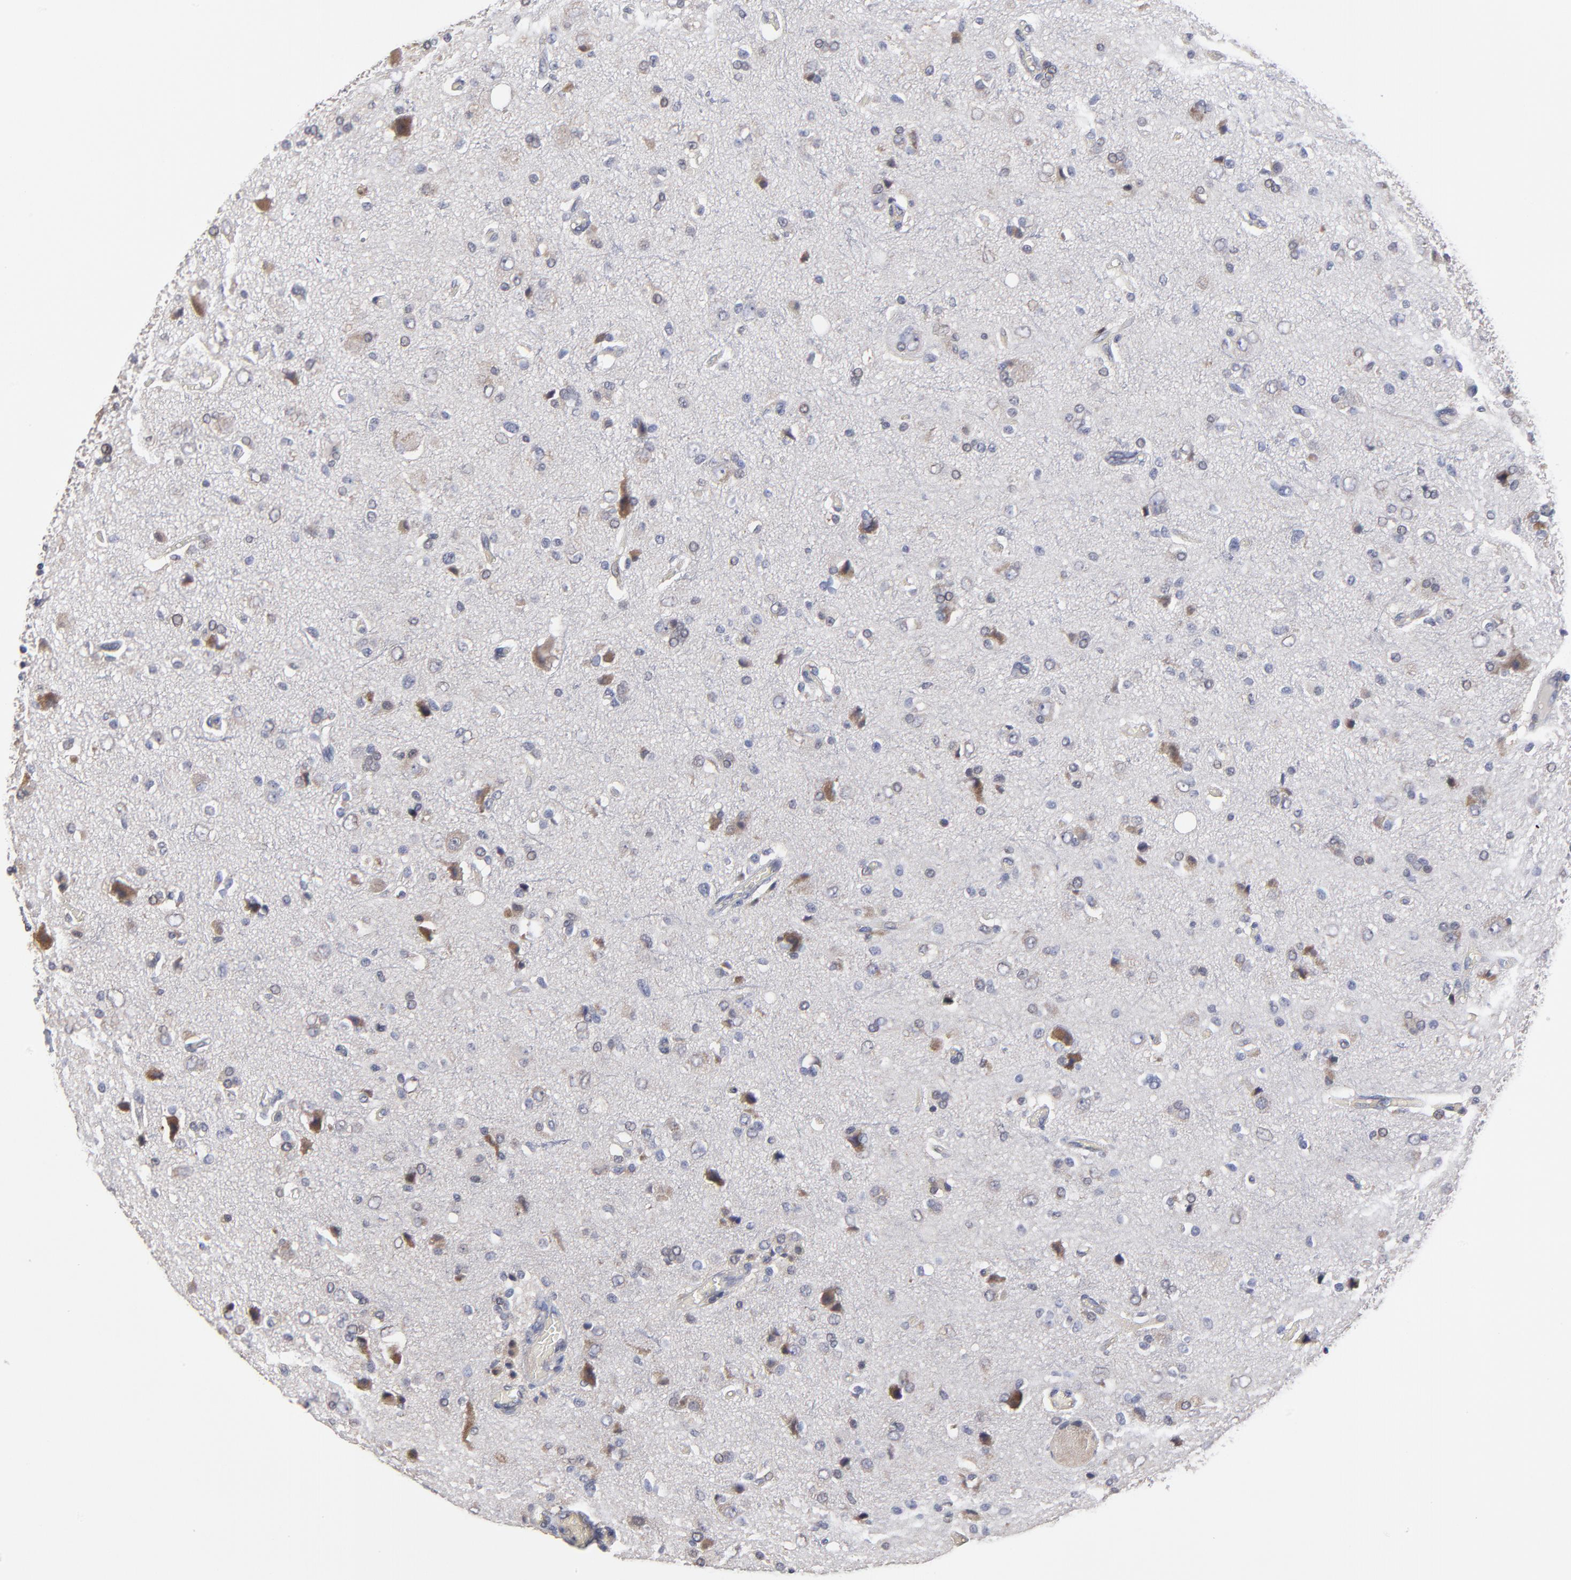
{"staining": {"intensity": "moderate", "quantity": "<25%", "location": "cytoplasmic/membranous"}, "tissue": "glioma", "cell_type": "Tumor cells", "image_type": "cancer", "snomed": [{"axis": "morphology", "description": "Glioma, malignant, High grade"}, {"axis": "topography", "description": "Brain"}], "caption": "A low amount of moderate cytoplasmic/membranous positivity is seen in about <25% of tumor cells in glioma tissue. The staining was performed using DAB, with brown indicating positive protein expression. Nuclei are stained blue with hematoxylin.", "gene": "ZNF157", "patient": {"sex": "male", "age": 47}}